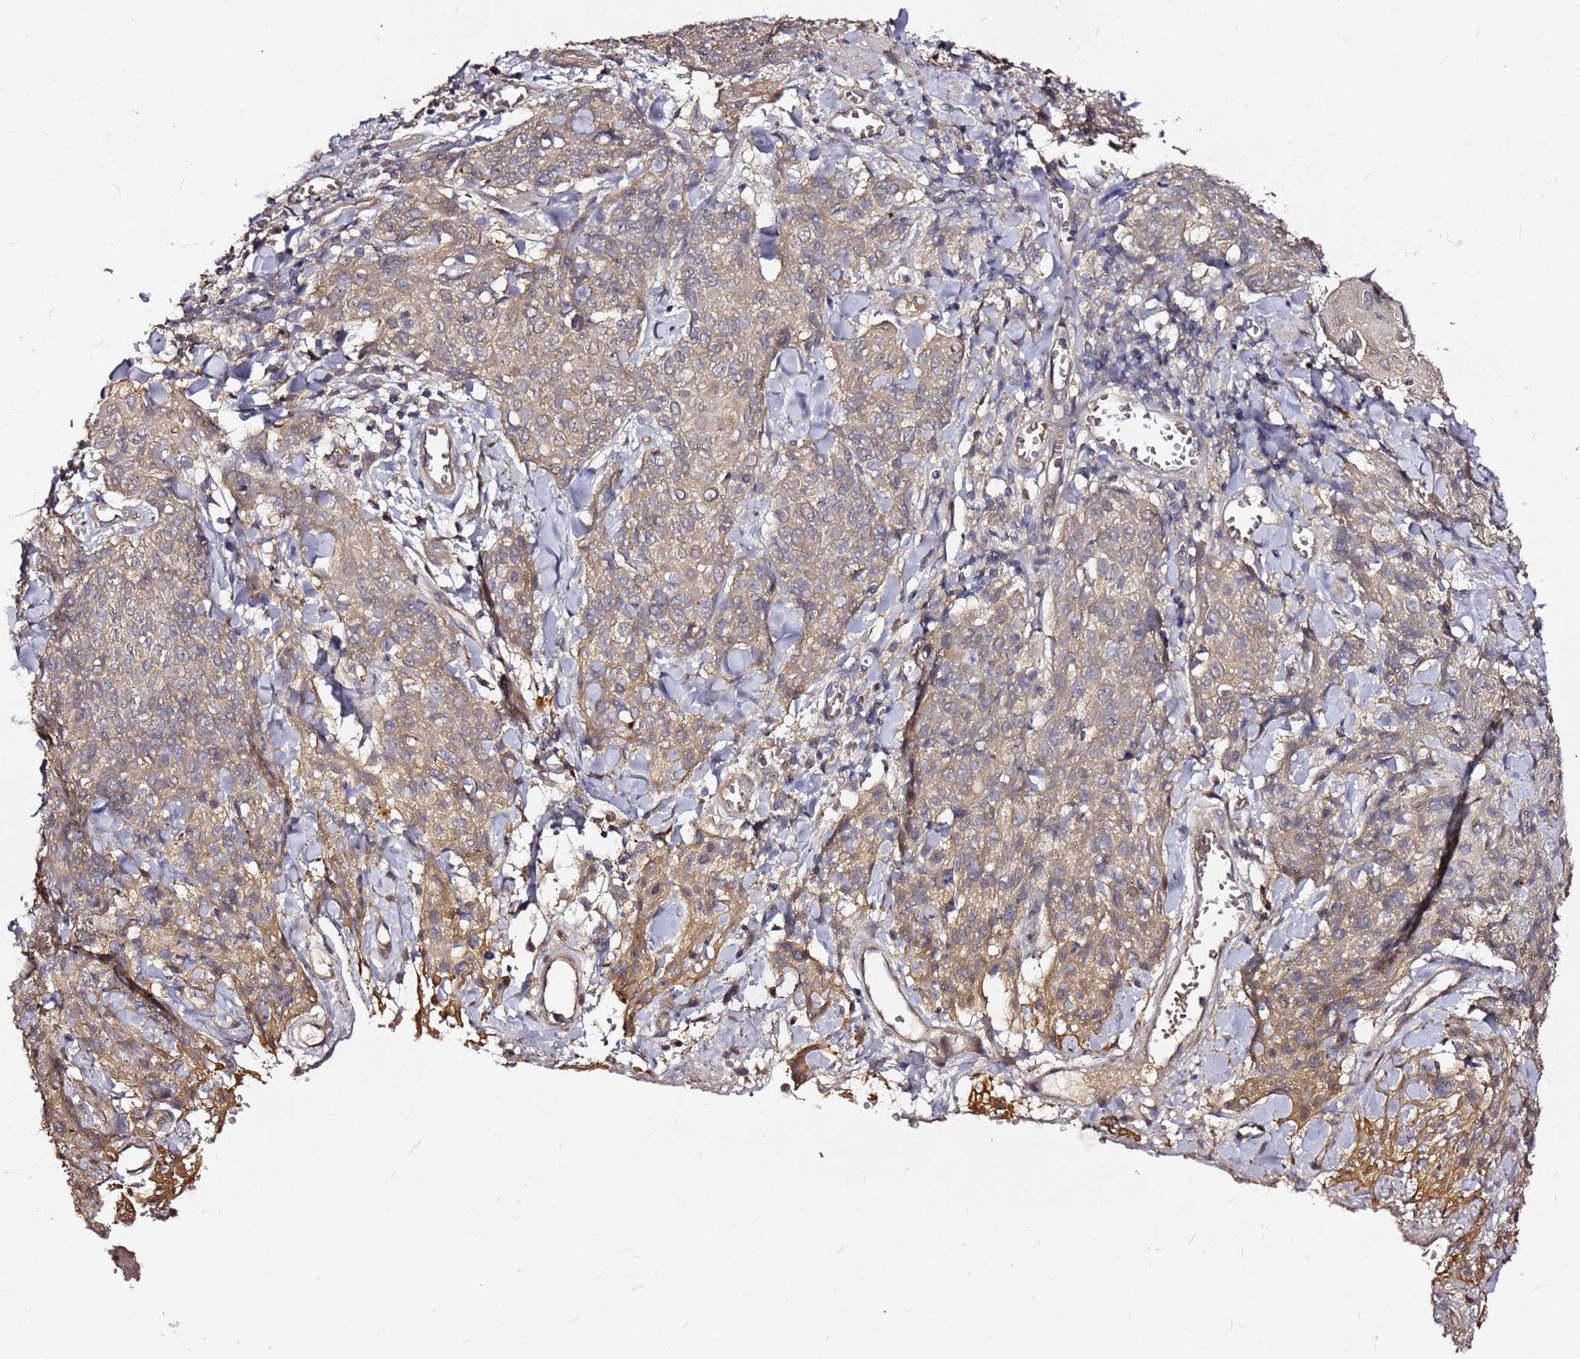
{"staining": {"intensity": "weak", "quantity": ">75%", "location": "cytoplasmic/membranous"}, "tissue": "skin cancer", "cell_type": "Tumor cells", "image_type": "cancer", "snomed": [{"axis": "morphology", "description": "Squamous cell carcinoma, NOS"}, {"axis": "topography", "description": "Skin"}, {"axis": "topography", "description": "Vulva"}], "caption": "Protein staining shows weak cytoplasmic/membranous positivity in about >75% of tumor cells in skin cancer. (IHC, brightfield microscopy, high magnification).", "gene": "C6orf136", "patient": {"sex": "female", "age": 85}}